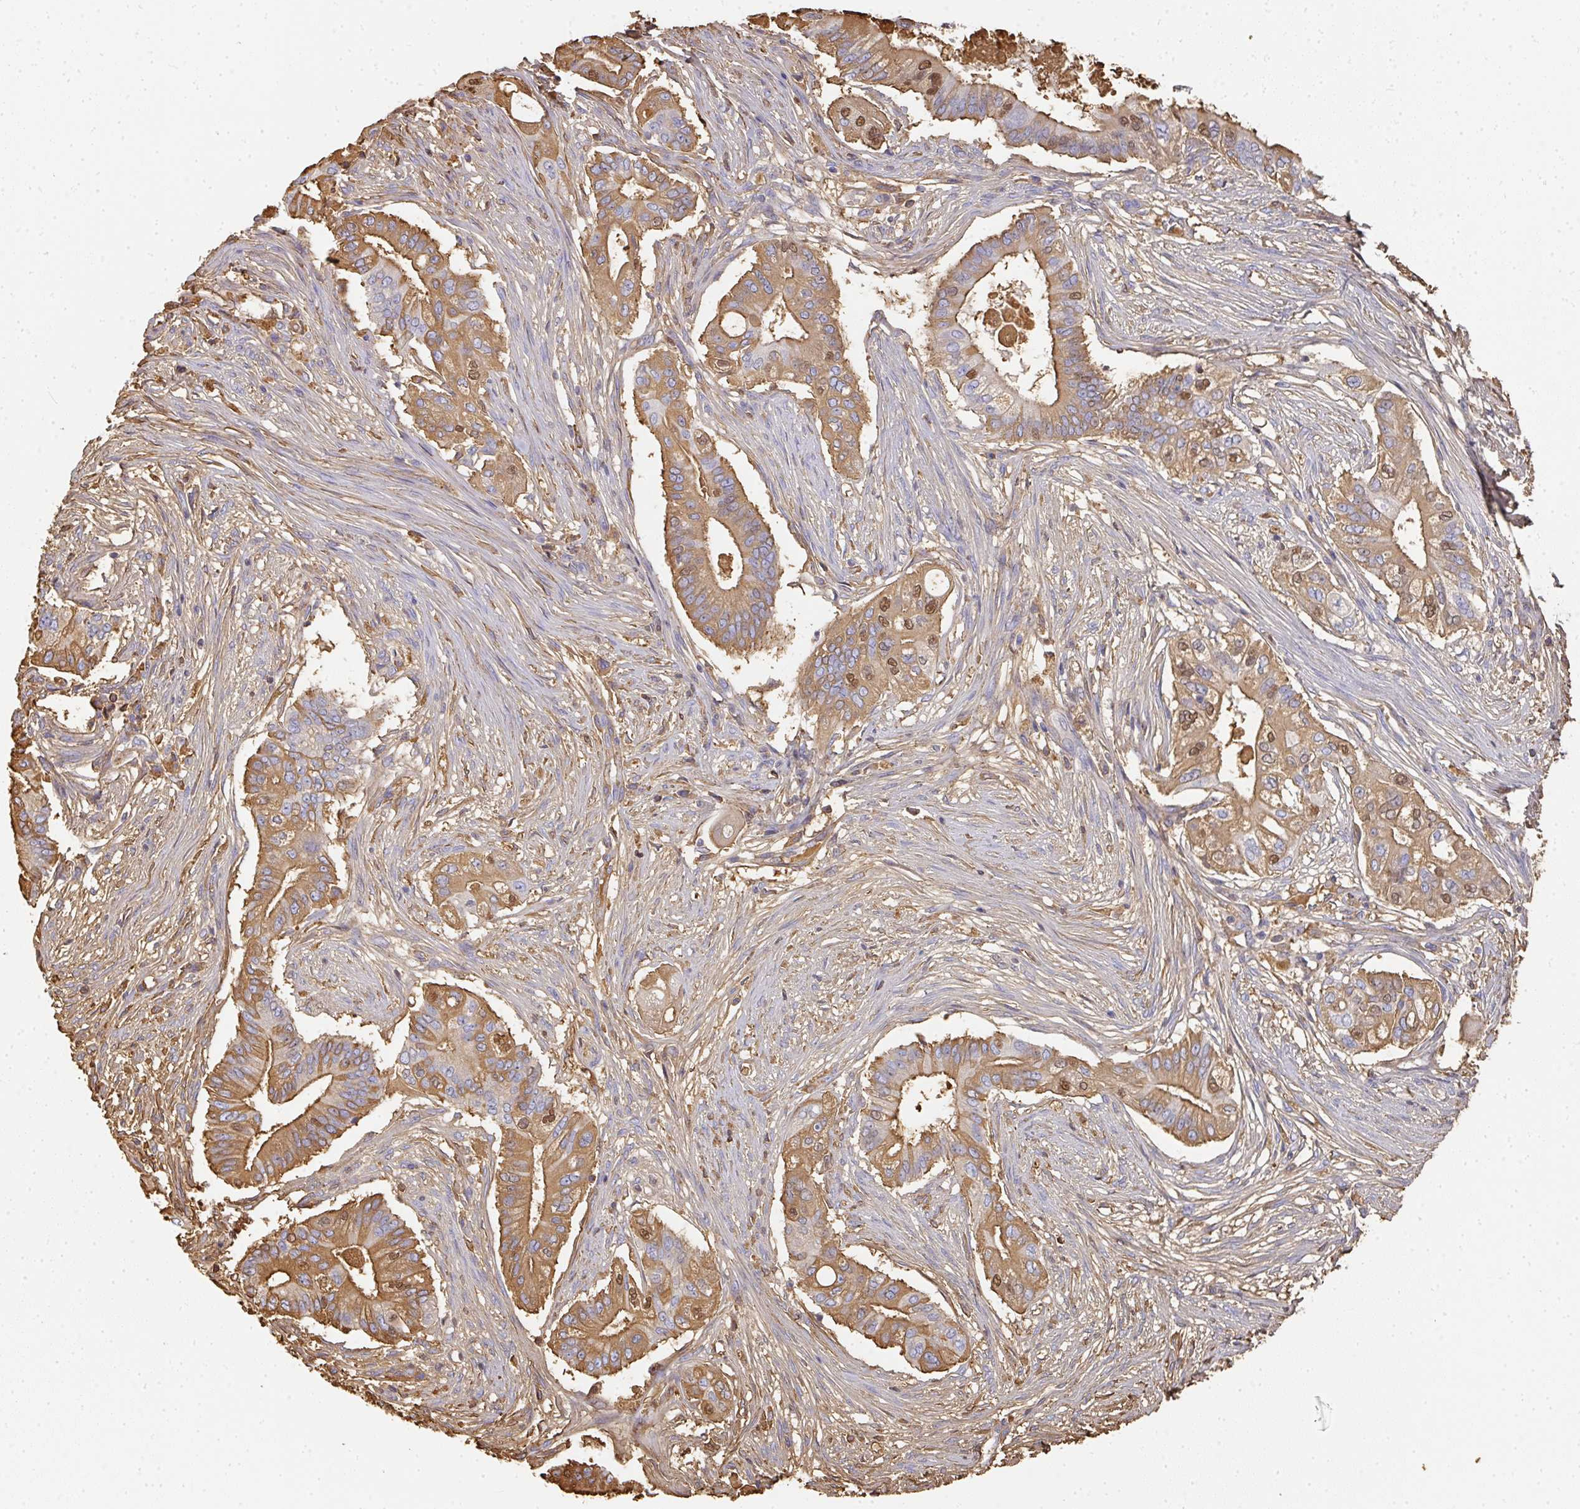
{"staining": {"intensity": "moderate", "quantity": ">75%", "location": "cytoplasmic/membranous"}, "tissue": "pancreatic cancer", "cell_type": "Tumor cells", "image_type": "cancer", "snomed": [{"axis": "morphology", "description": "Adenocarcinoma, NOS"}, {"axis": "topography", "description": "Pancreas"}], "caption": "IHC histopathology image of pancreatic cancer stained for a protein (brown), which exhibits medium levels of moderate cytoplasmic/membranous staining in about >75% of tumor cells.", "gene": "ALB", "patient": {"sex": "female", "age": 68}}